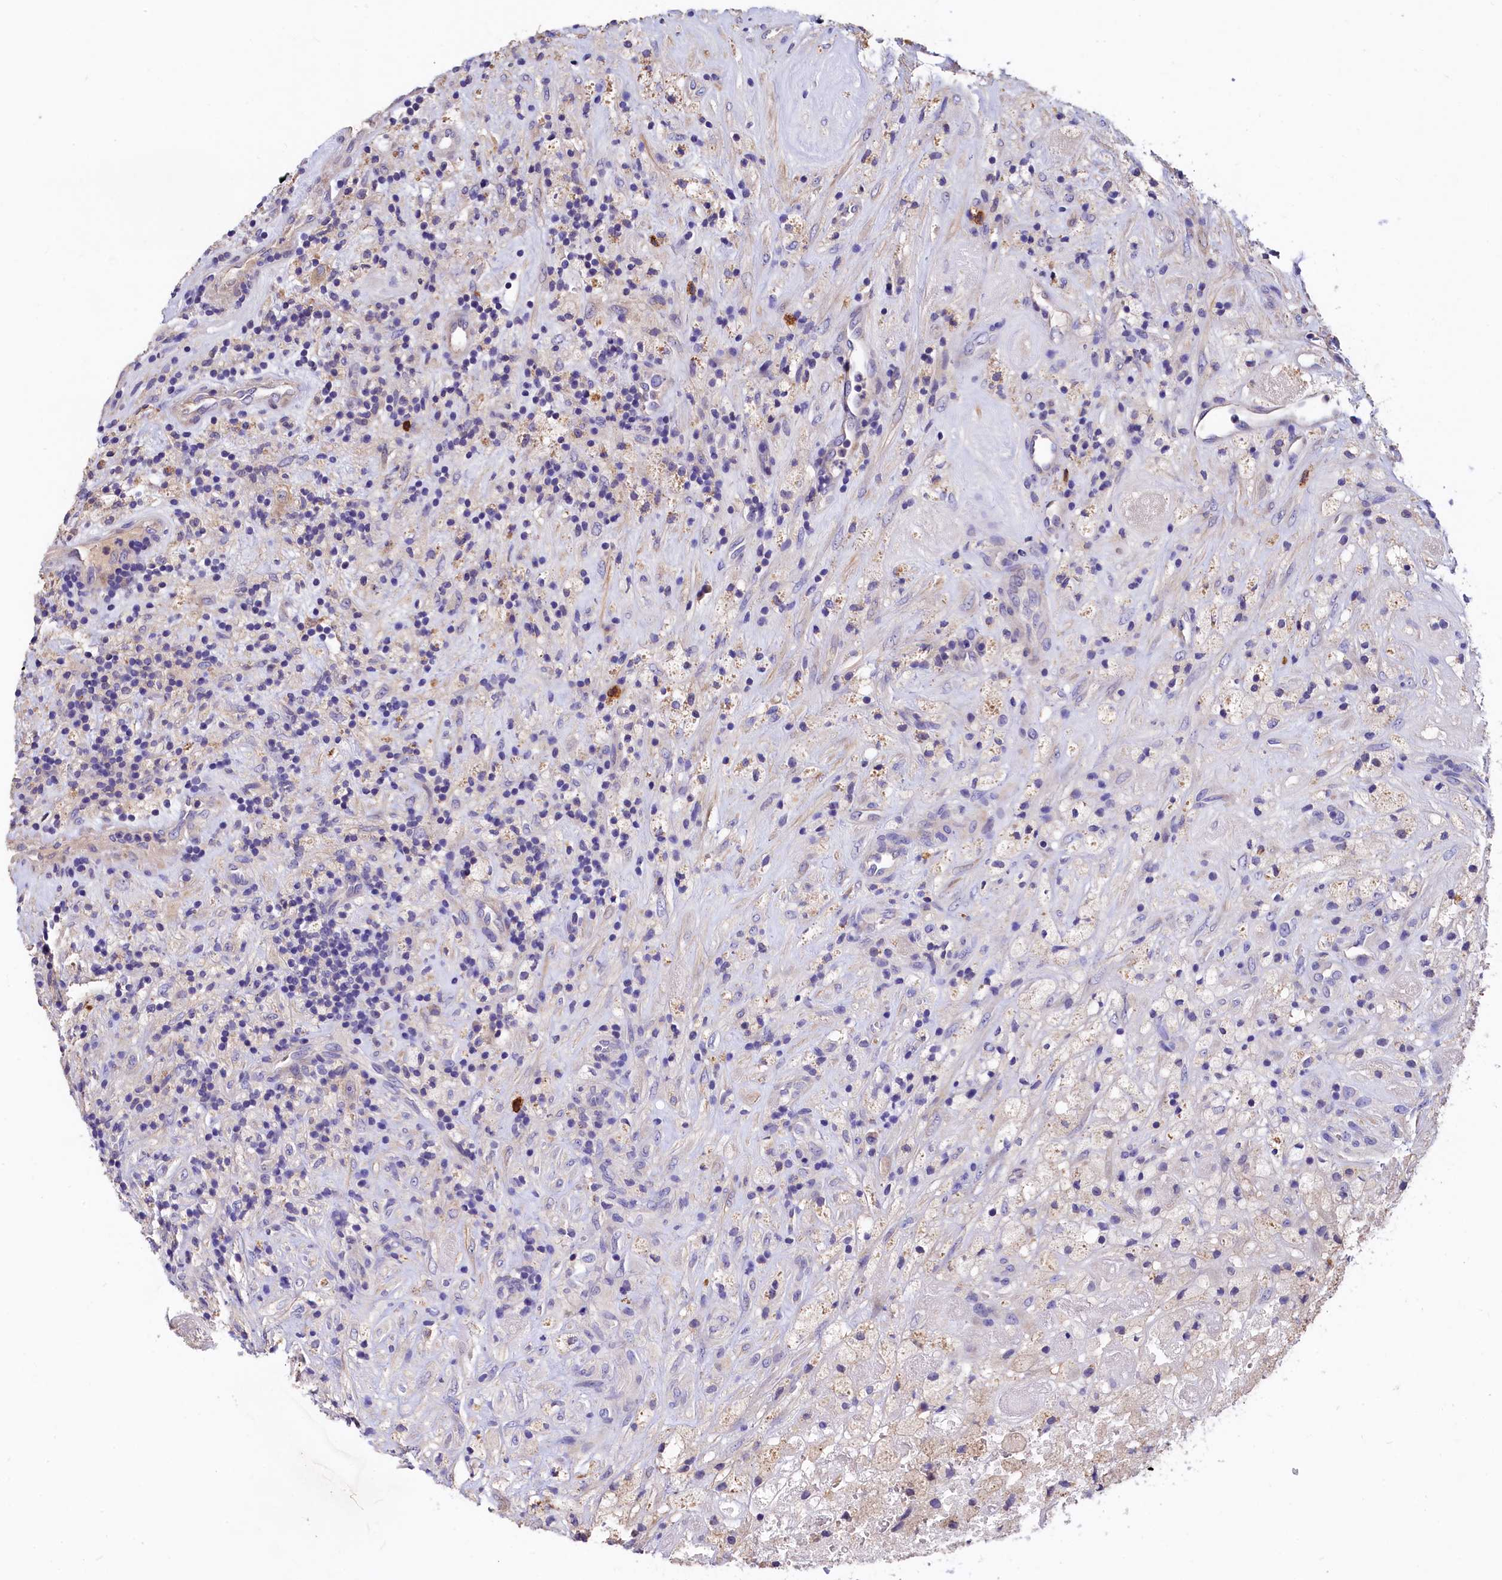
{"staining": {"intensity": "negative", "quantity": "none", "location": "none"}, "tissue": "glioma", "cell_type": "Tumor cells", "image_type": "cancer", "snomed": [{"axis": "morphology", "description": "Glioma, malignant, High grade"}, {"axis": "topography", "description": "Brain"}], "caption": "DAB immunohistochemical staining of glioma shows no significant staining in tumor cells.", "gene": "EPS8L2", "patient": {"sex": "male", "age": 69}}